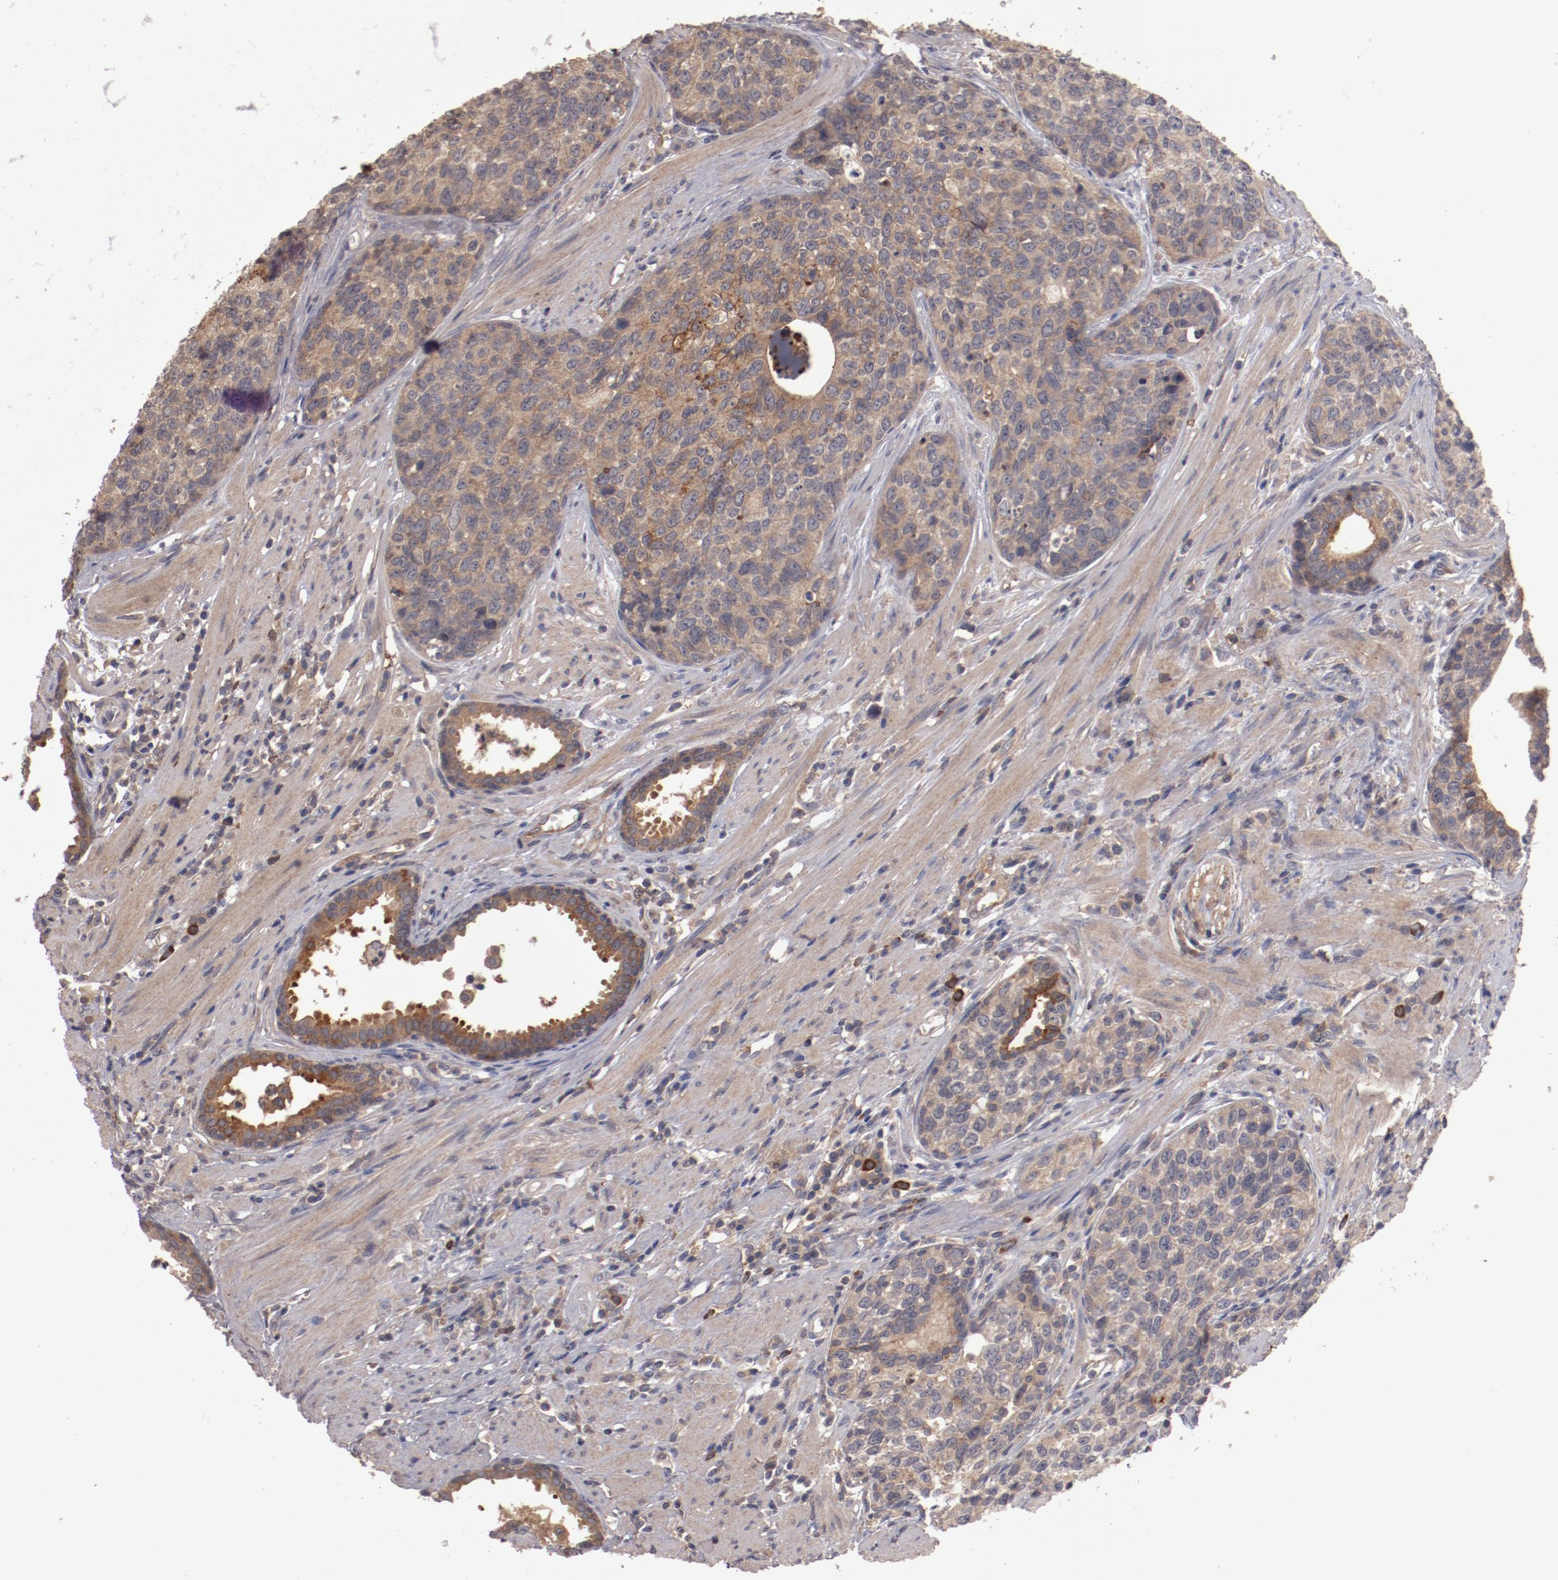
{"staining": {"intensity": "moderate", "quantity": ">75%", "location": "cytoplasmic/membranous"}, "tissue": "urothelial cancer", "cell_type": "Tumor cells", "image_type": "cancer", "snomed": [{"axis": "morphology", "description": "Urothelial carcinoma, High grade"}, {"axis": "topography", "description": "Urinary bladder"}], "caption": "Urothelial cancer stained with a brown dye reveals moderate cytoplasmic/membranous positive expression in approximately >75% of tumor cells.", "gene": "LRRC75B", "patient": {"sex": "male", "age": 81}}